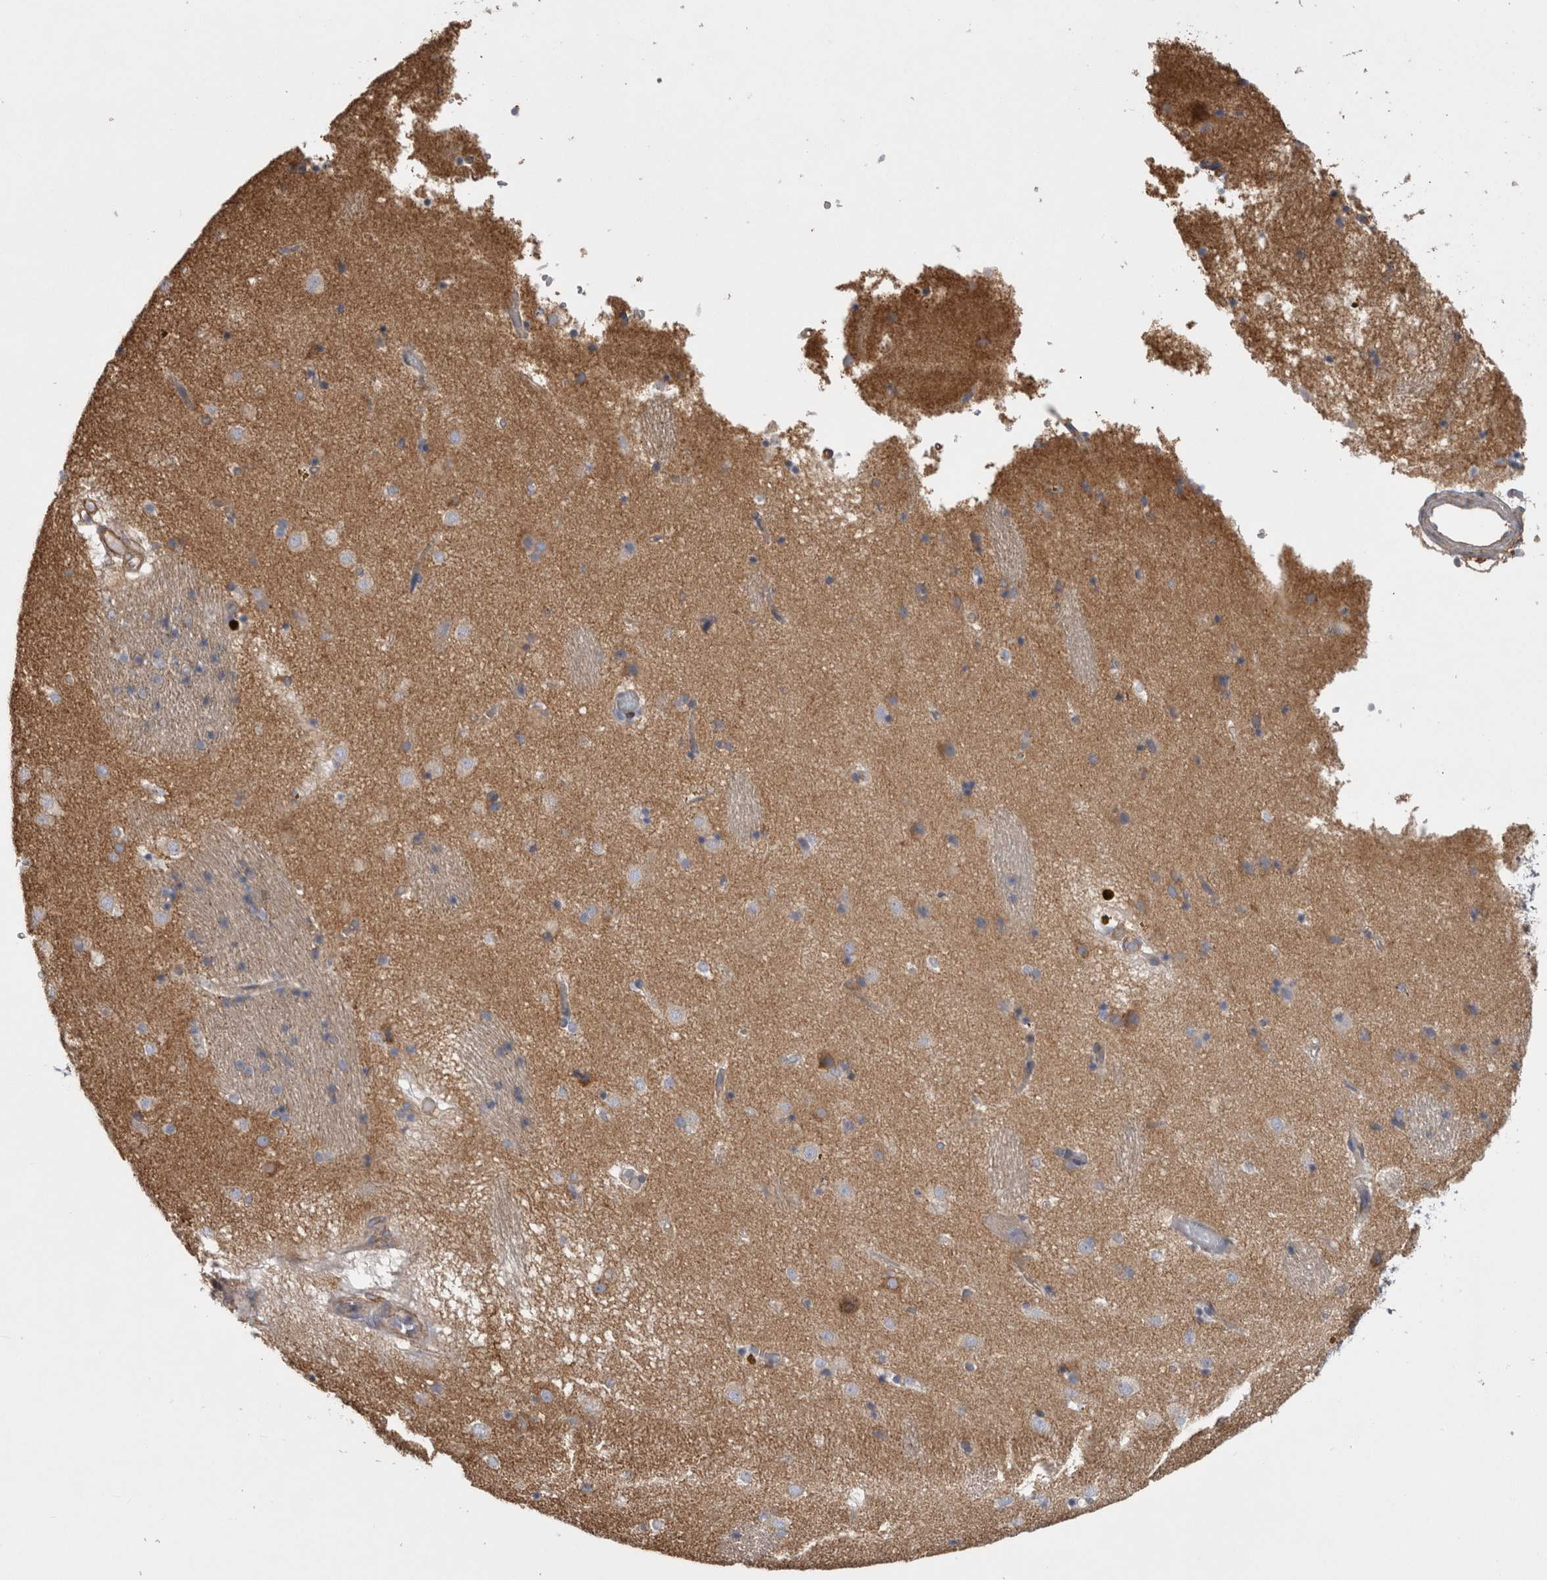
{"staining": {"intensity": "negative", "quantity": "none", "location": "none"}, "tissue": "caudate", "cell_type": "Glial cells", "image_type": "normal", "snomed": [{"axis": "morphology", "description": "Normal tissue, NOS"}, {"axis": "topography", "description": "Lateral ventricle wall"}], "caption": "Caudate stained for a protein using immunohistochemistry demonstrates no expression glial cells.", "gene": "ATXN3L", "patient": {"sex": "male", "age": 70}}